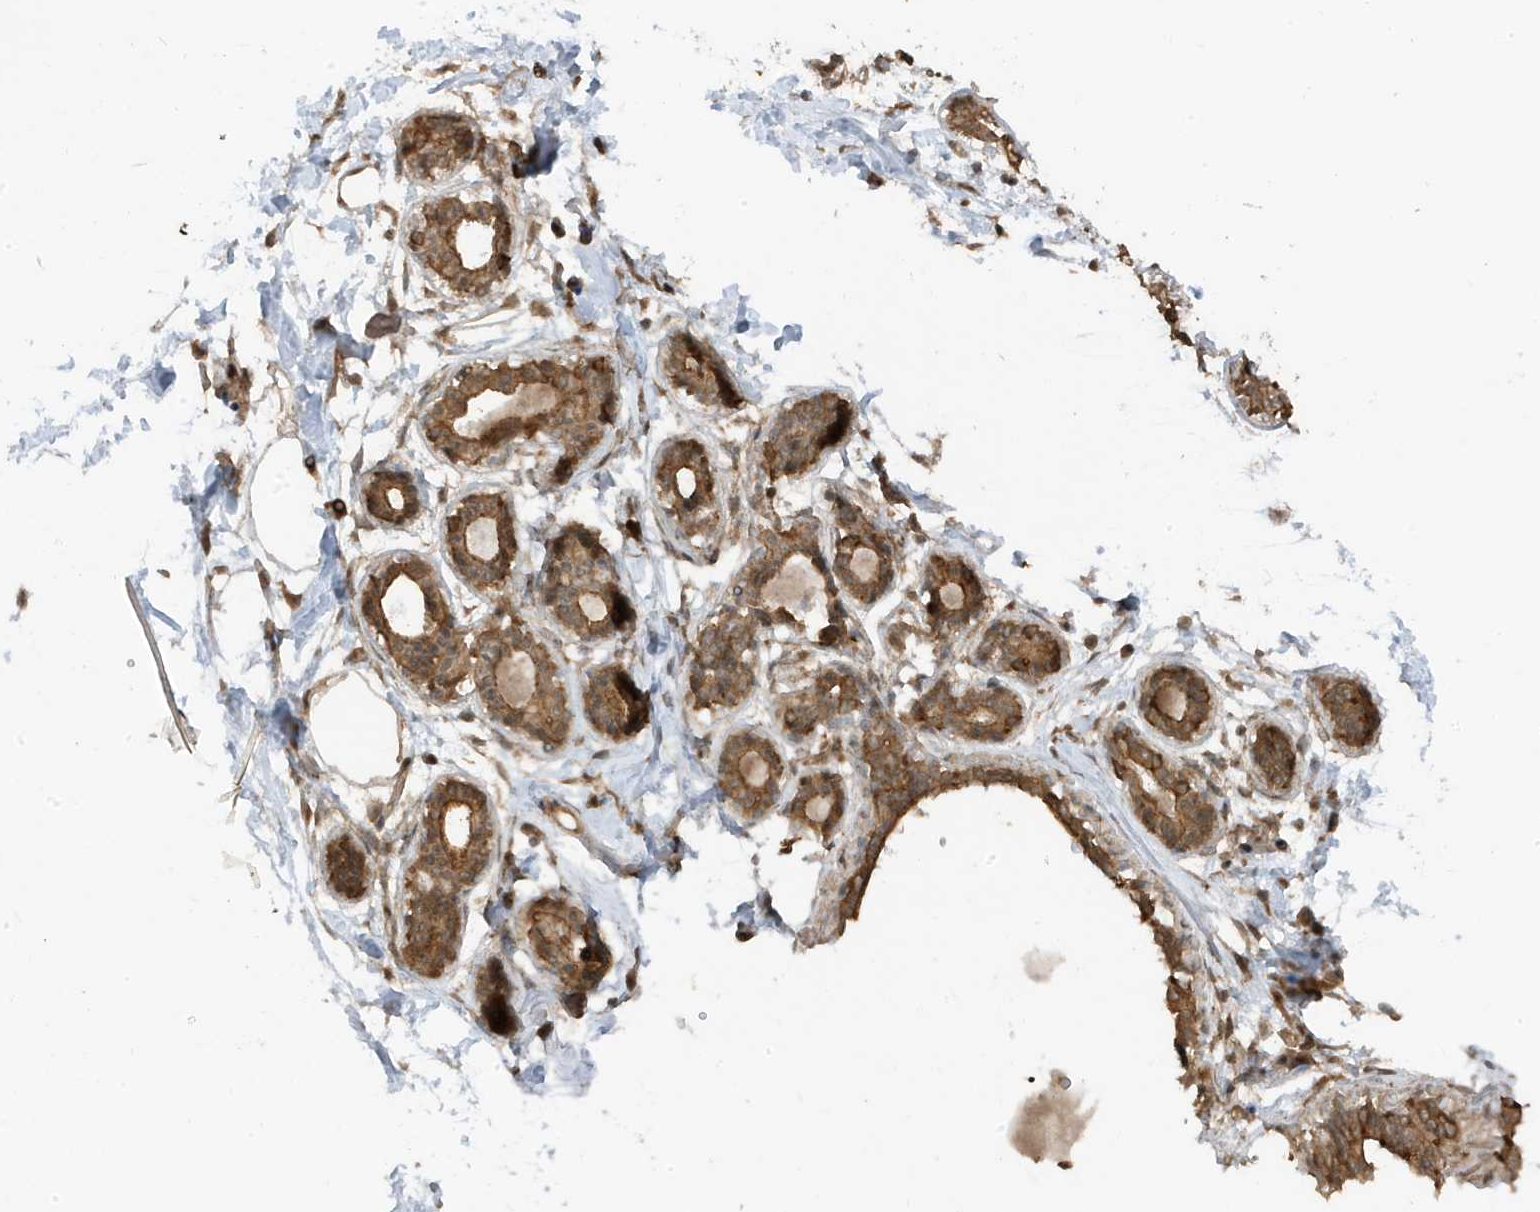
{"staining": {"intensity": "moderate", "quantity": ">75%", "location": "cytoplasmic/membranous"}, "tissue": "breast", "cell_type": "Adipocytes", "image_type": "normal", "snomed": [{"axis": "morphology", "description": "Normal tissue, NOS"}, {"axis": "topography", "description": "Breast"}], "caption": "This micrograph demonstrates immunohistochemistry (IHC) staining of unremarkable human breast, with medium moderate cytoplasmic/membranous expression in approximately >75% of adipocytes.", "gene": "ASAP1", "patient": {"sex": "female", "age": 45}}